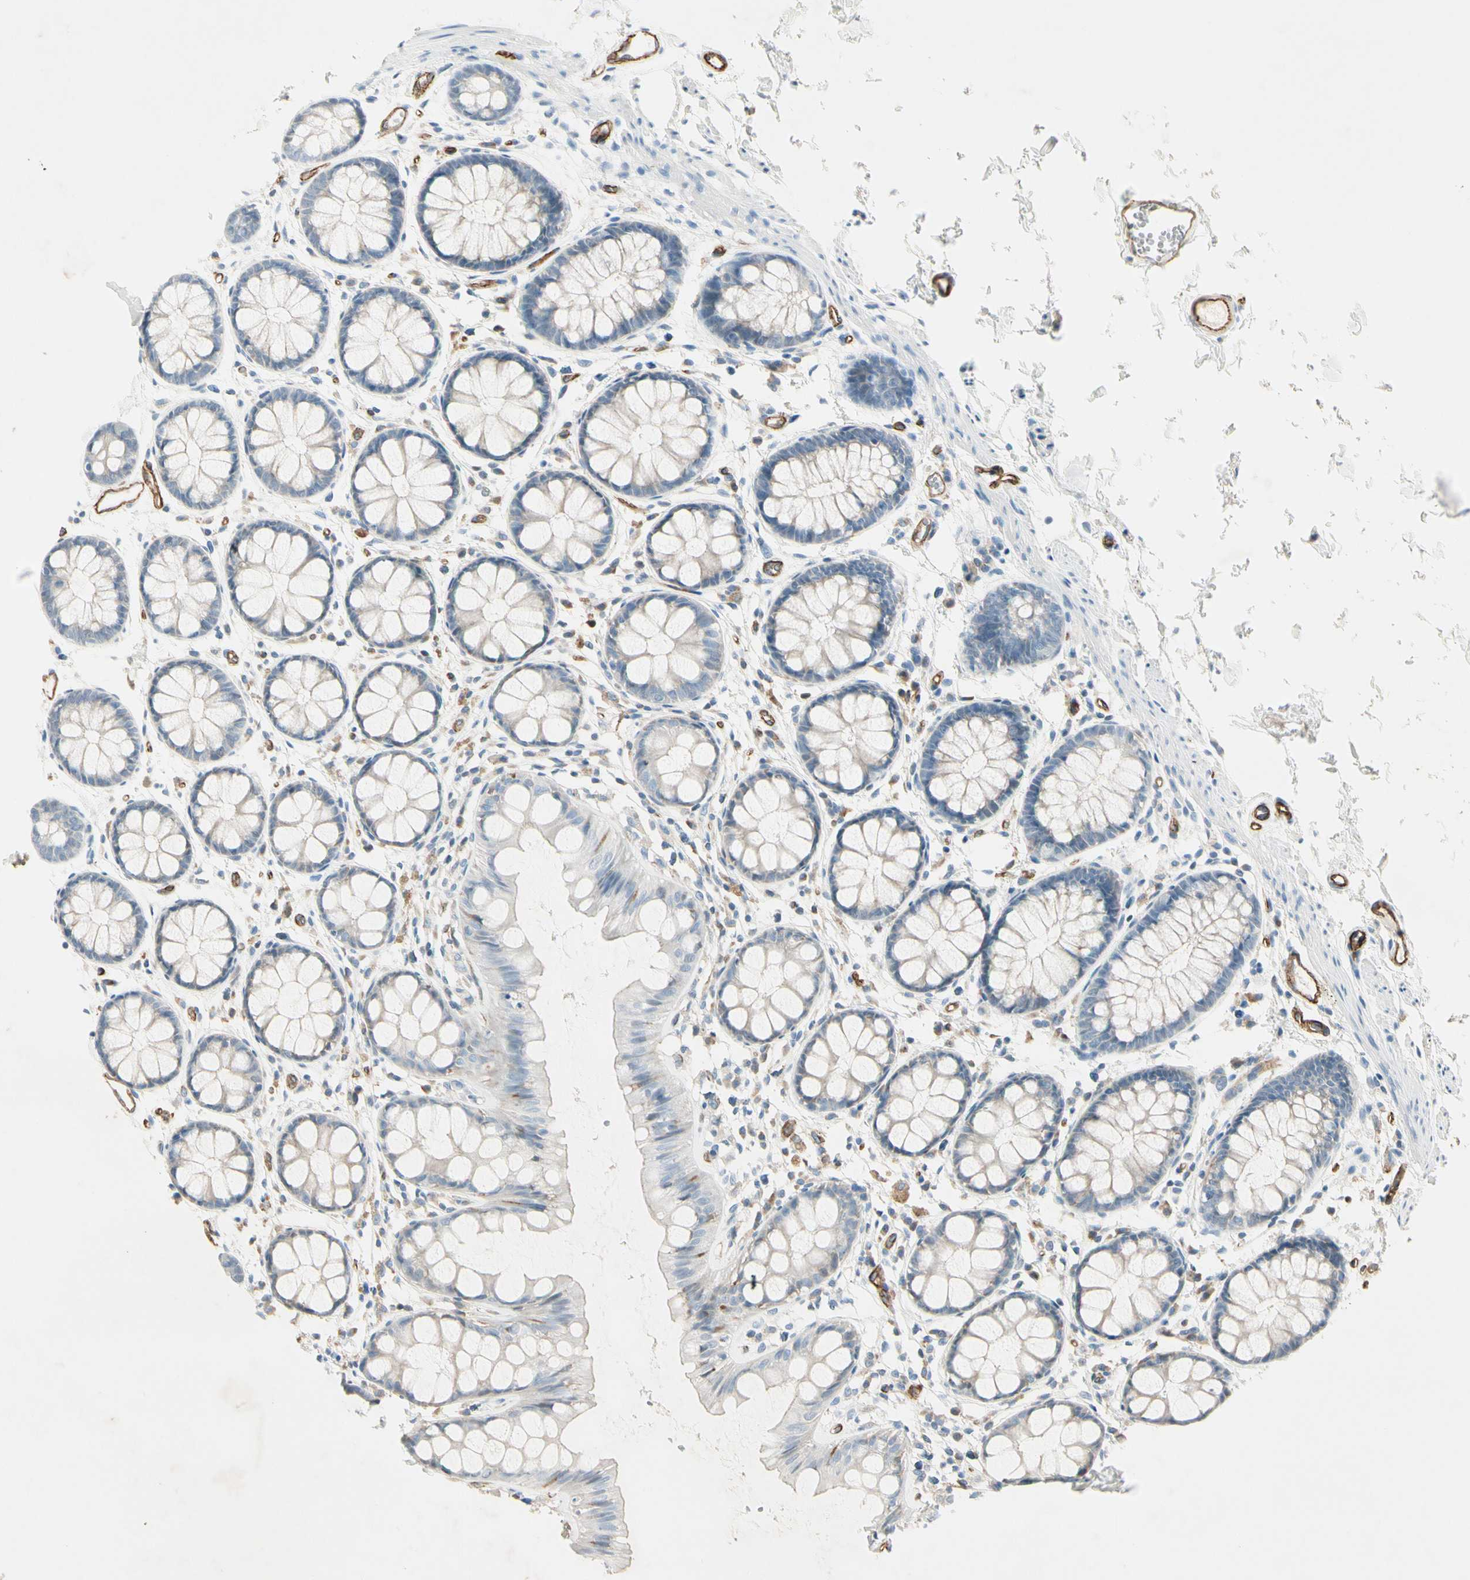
{"staining": {"intensity": "moderate", "quantity": "25%-75%", "location": "cytoplasmic/membranous"}, "tissue": "rectum", "cell_type": "Glandular cells", "image_type": "normal", "snomed": [{"axis": "morphology", "description": "Normal tissue, NOS"}, {"axis": "topography", "description": "Rectum"}], "caption": "A high-resolution histopathology image shows immunohistochemistry (IHC) staining of benign rectum, which reveals moderate cytoplasmic/membranous expression in approximately 25%-75% of glandular cells. The protein is stained brown, and the nuclei are stained in blue (DAB (3,3'-diaminobenzidine) IHC with brightfield microscopy, high magnification).", "gene": "CD93", "patient": {"sex": "female", "age": 66}}